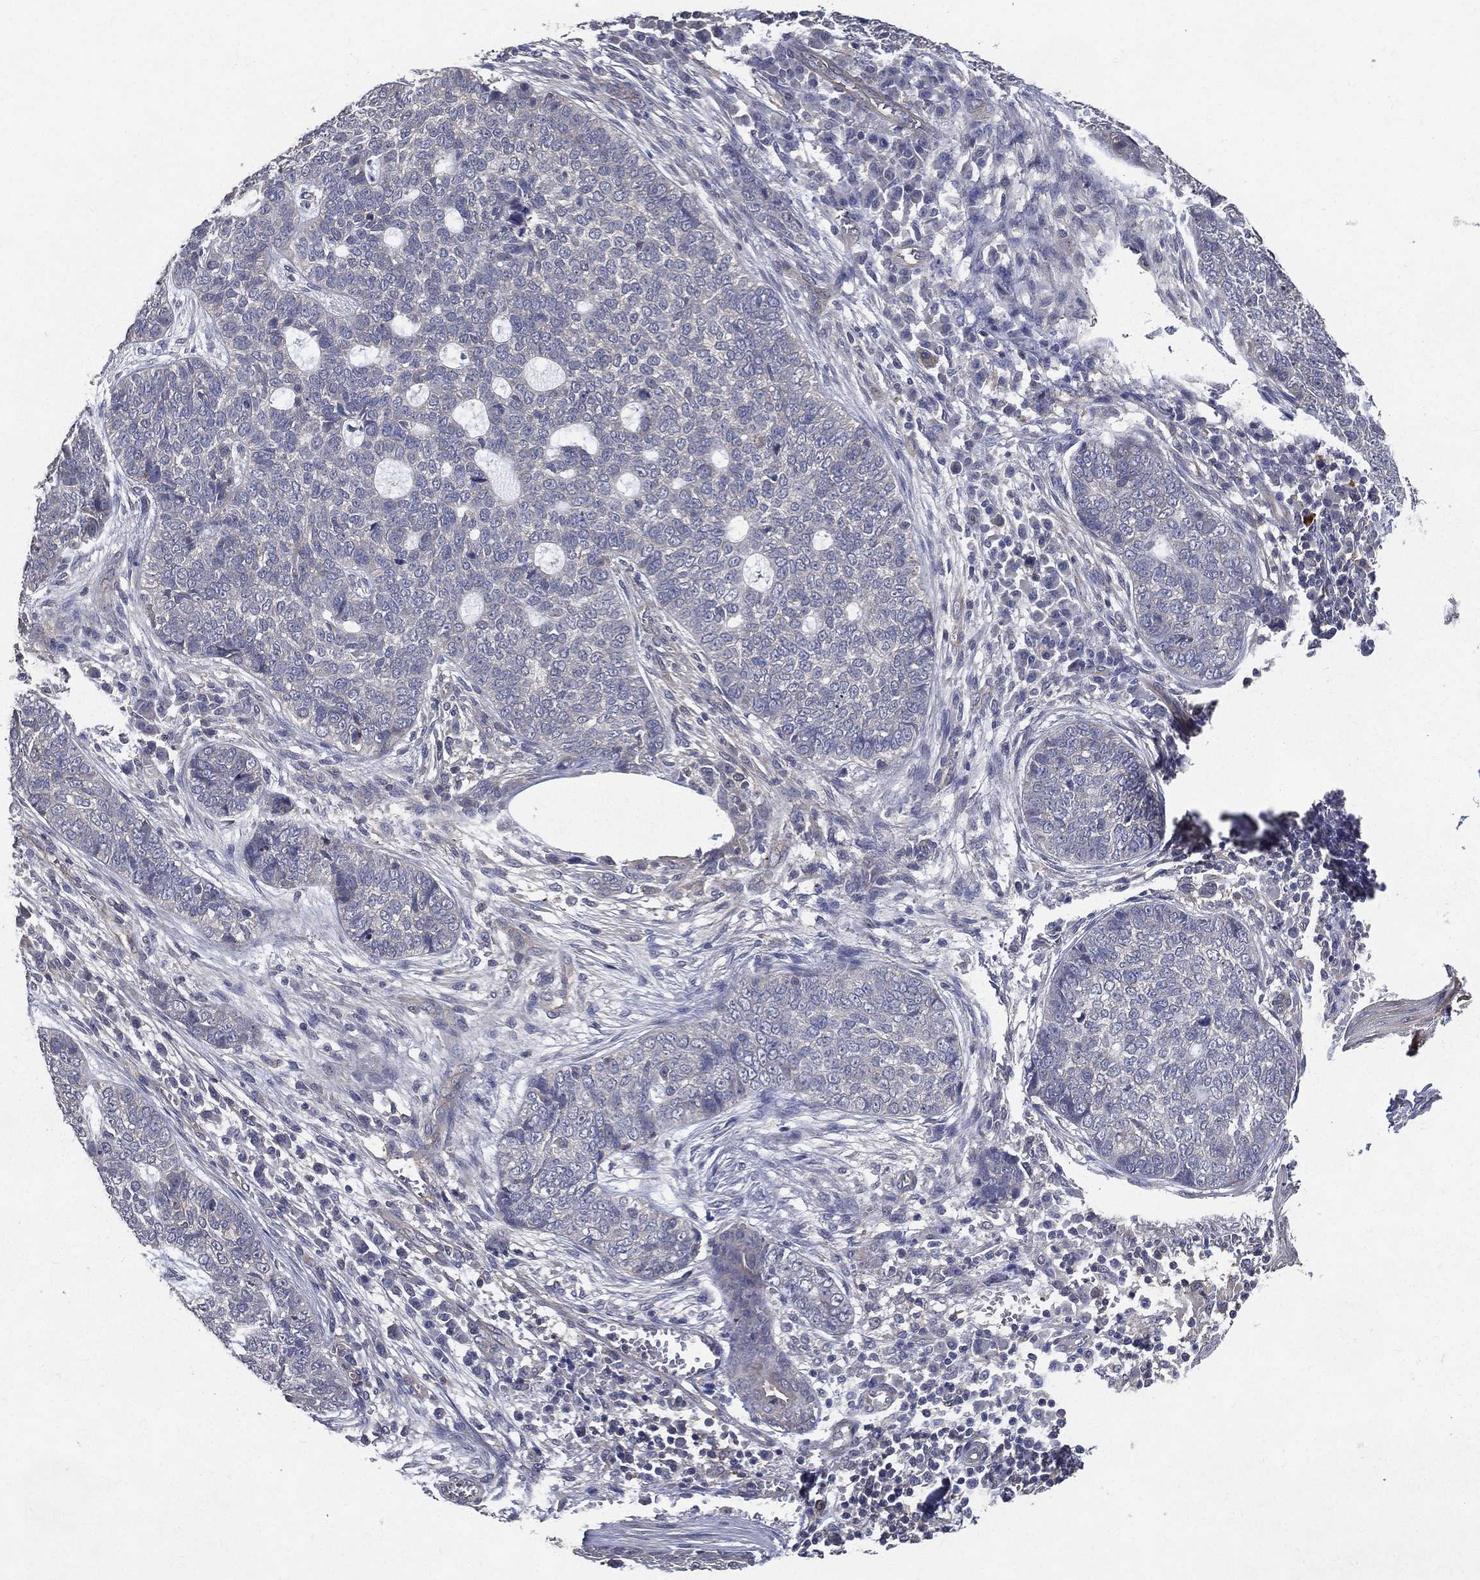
{"staining": {"intensity": "negative", "quantity": "none", "location": "none"}, "tissue": "skin cancer", "cell_type": "Tumor cells", "image_type": "cancer", "snomed": [{"axis": "morphology", "description": "Basal cell carcinoma"}, {"axis": "topography", "description": "Skin"}], "caption": "A micrograph of basal cell carcinoma (skin) stained for a protein displays no brown staining in tumor cells.", "gene": "SERPINB2", "patient": {"sex": "female", "age": 69}}